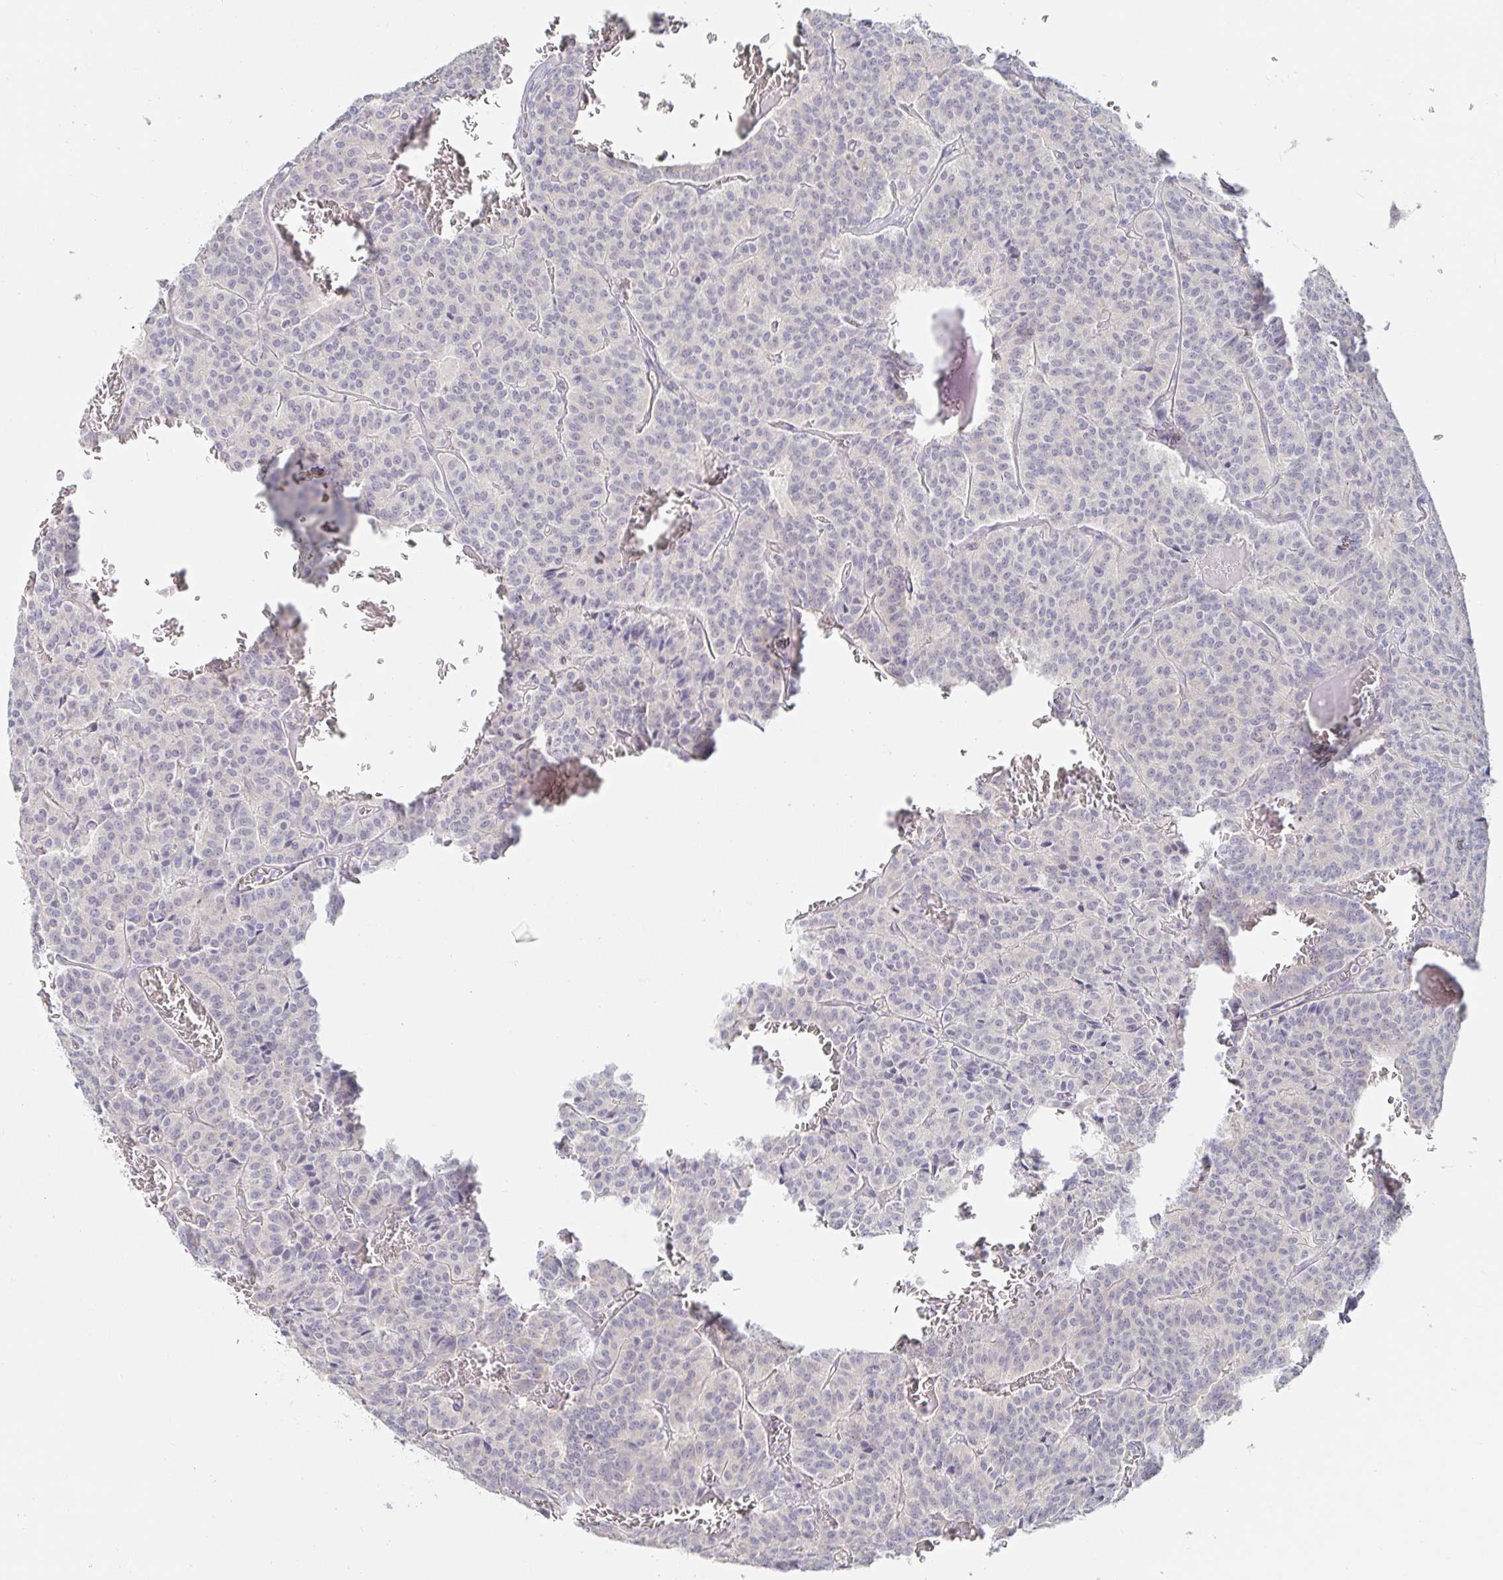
{"staining": {"intensity": "negative", "quantity": "none", "location": "none"}, "tissue": "carcinoid", "cell_type": "Tumor cells", "image_type": "cancer", "snomed": [{"axis": "morphology", "description": "Carcinoid, malignant, NOS"}, {"axis": "topography", "description": "Lung"}], "caption": "This is an IHC image of malignant carcinoid. There is no expression in tumor cells.", "gene": "SPPL3", "patient": {"sex": "male", "age": 70}}